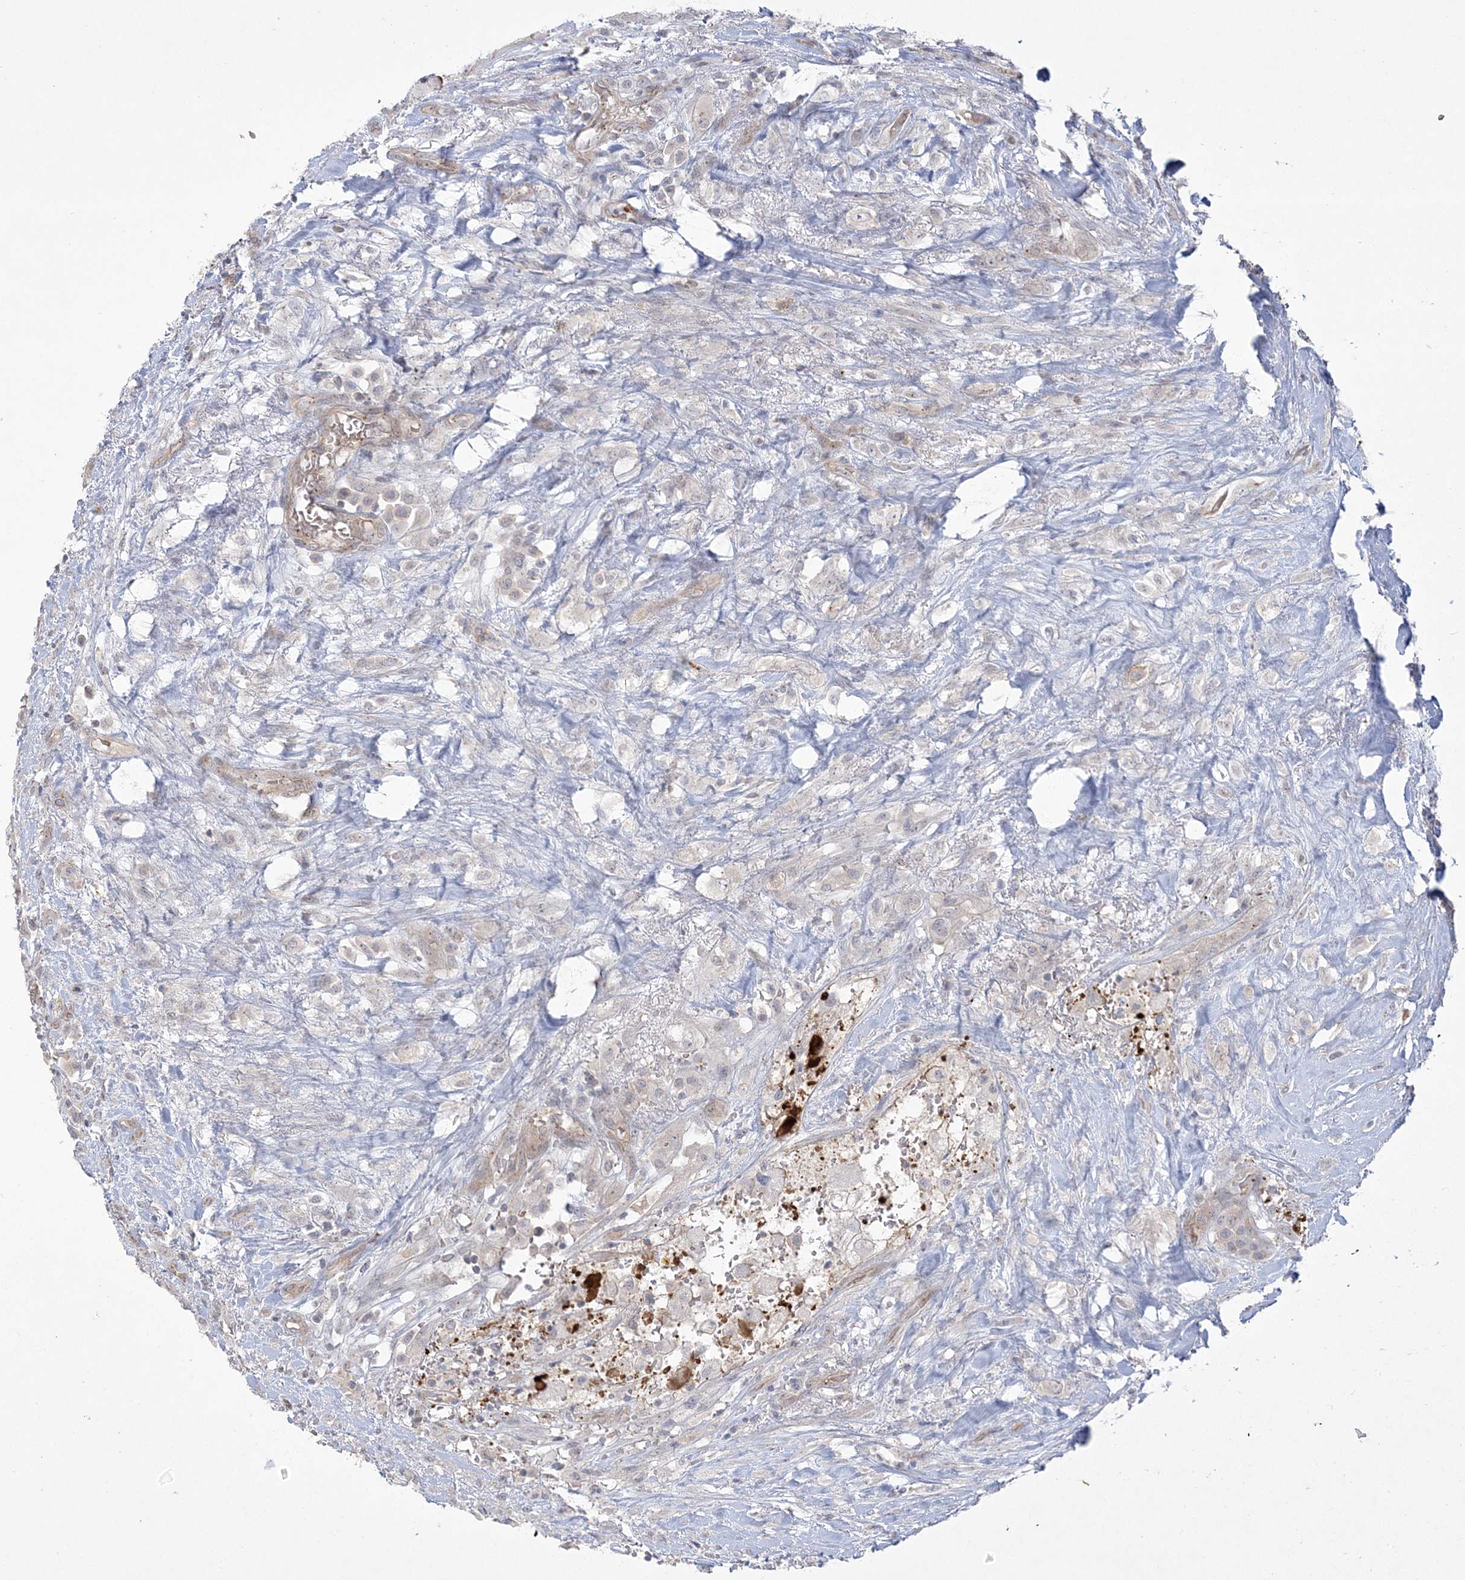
{"staining": {"intensity": "negative", "quantity": "none", "location": "none"}, "tissue": "thyroid cancer", "cell_type": "Tumor cells", "image_type": "cancer", "snomed": [{"axis": "morphology", "description": "Papillary adenocarcinoma, NOS"}, {"axis": "topography", "description": "Thyroid gland"}], "caption": "DAB immunohistochemical staining of human papillary adenocarcinoma (thyroid) exhibits no significant expression in tumor cells.", "gene": "ADAMTS12", "patient": {"sex": "female", "age": 59}}